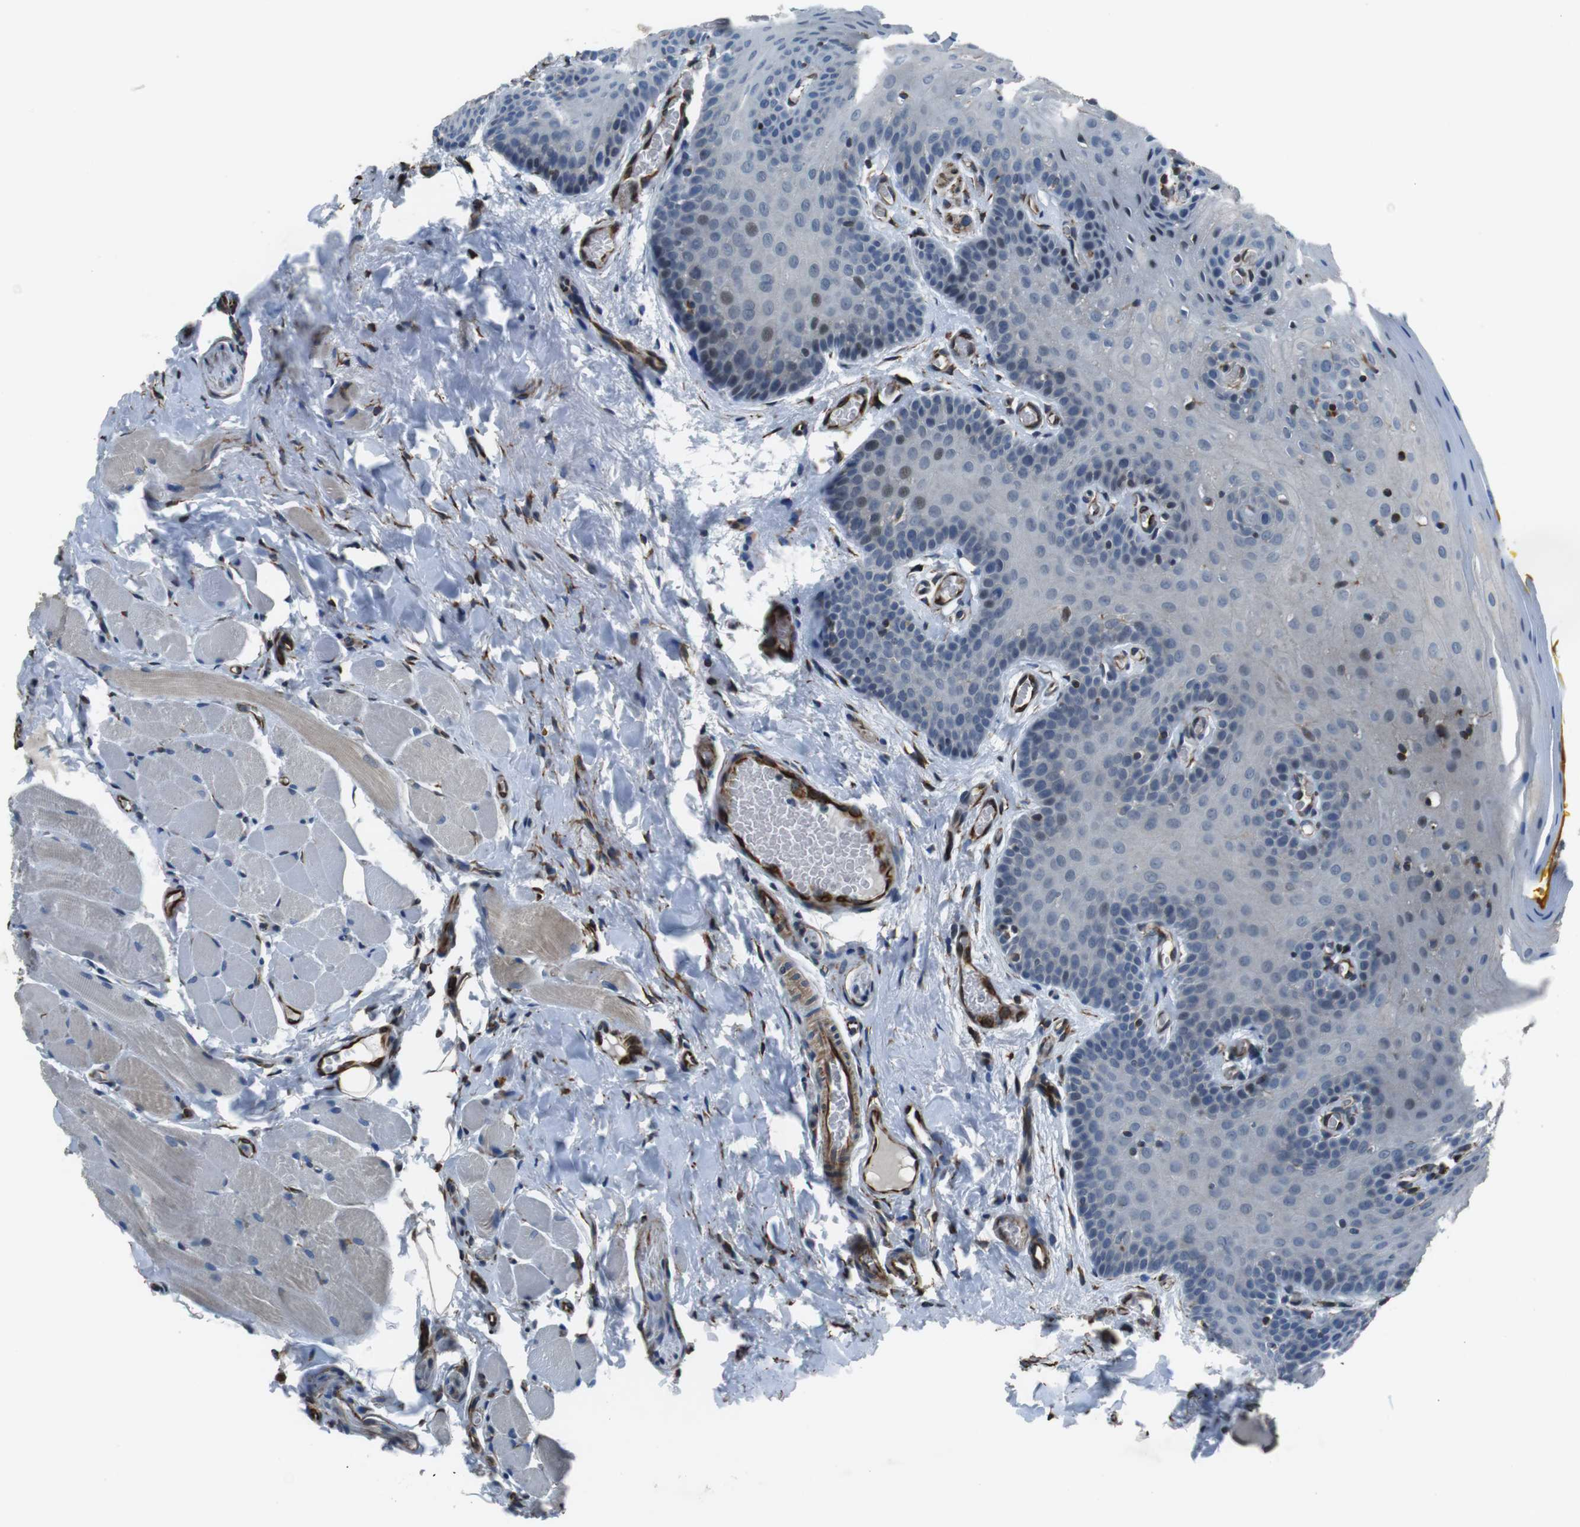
{"staining": {"intensity": "moderate", "quantity": "<25%", "location": "nuclear"}, "tissue": "oral mucosa", "cell_type": "Squamous epithelial cells", "image_type": "normal", "snomed": [{"axis": "morphology", "description": "Normal tissue, NOS"}, {"axis": "topography", "description": "Oral tissue"}], "caption": "Benign oral mucosa exhibits moderate nuclear expression in approximately <25% of squamous epithelial cells (Stains: DAB (3,3'-diaminobenzidine) in brown, nuclei in blue, Microscopy: brightfield microscopy at high magnification)..", "gene": "LRRC49", "patient": {"sex": "male", "age": 54}}